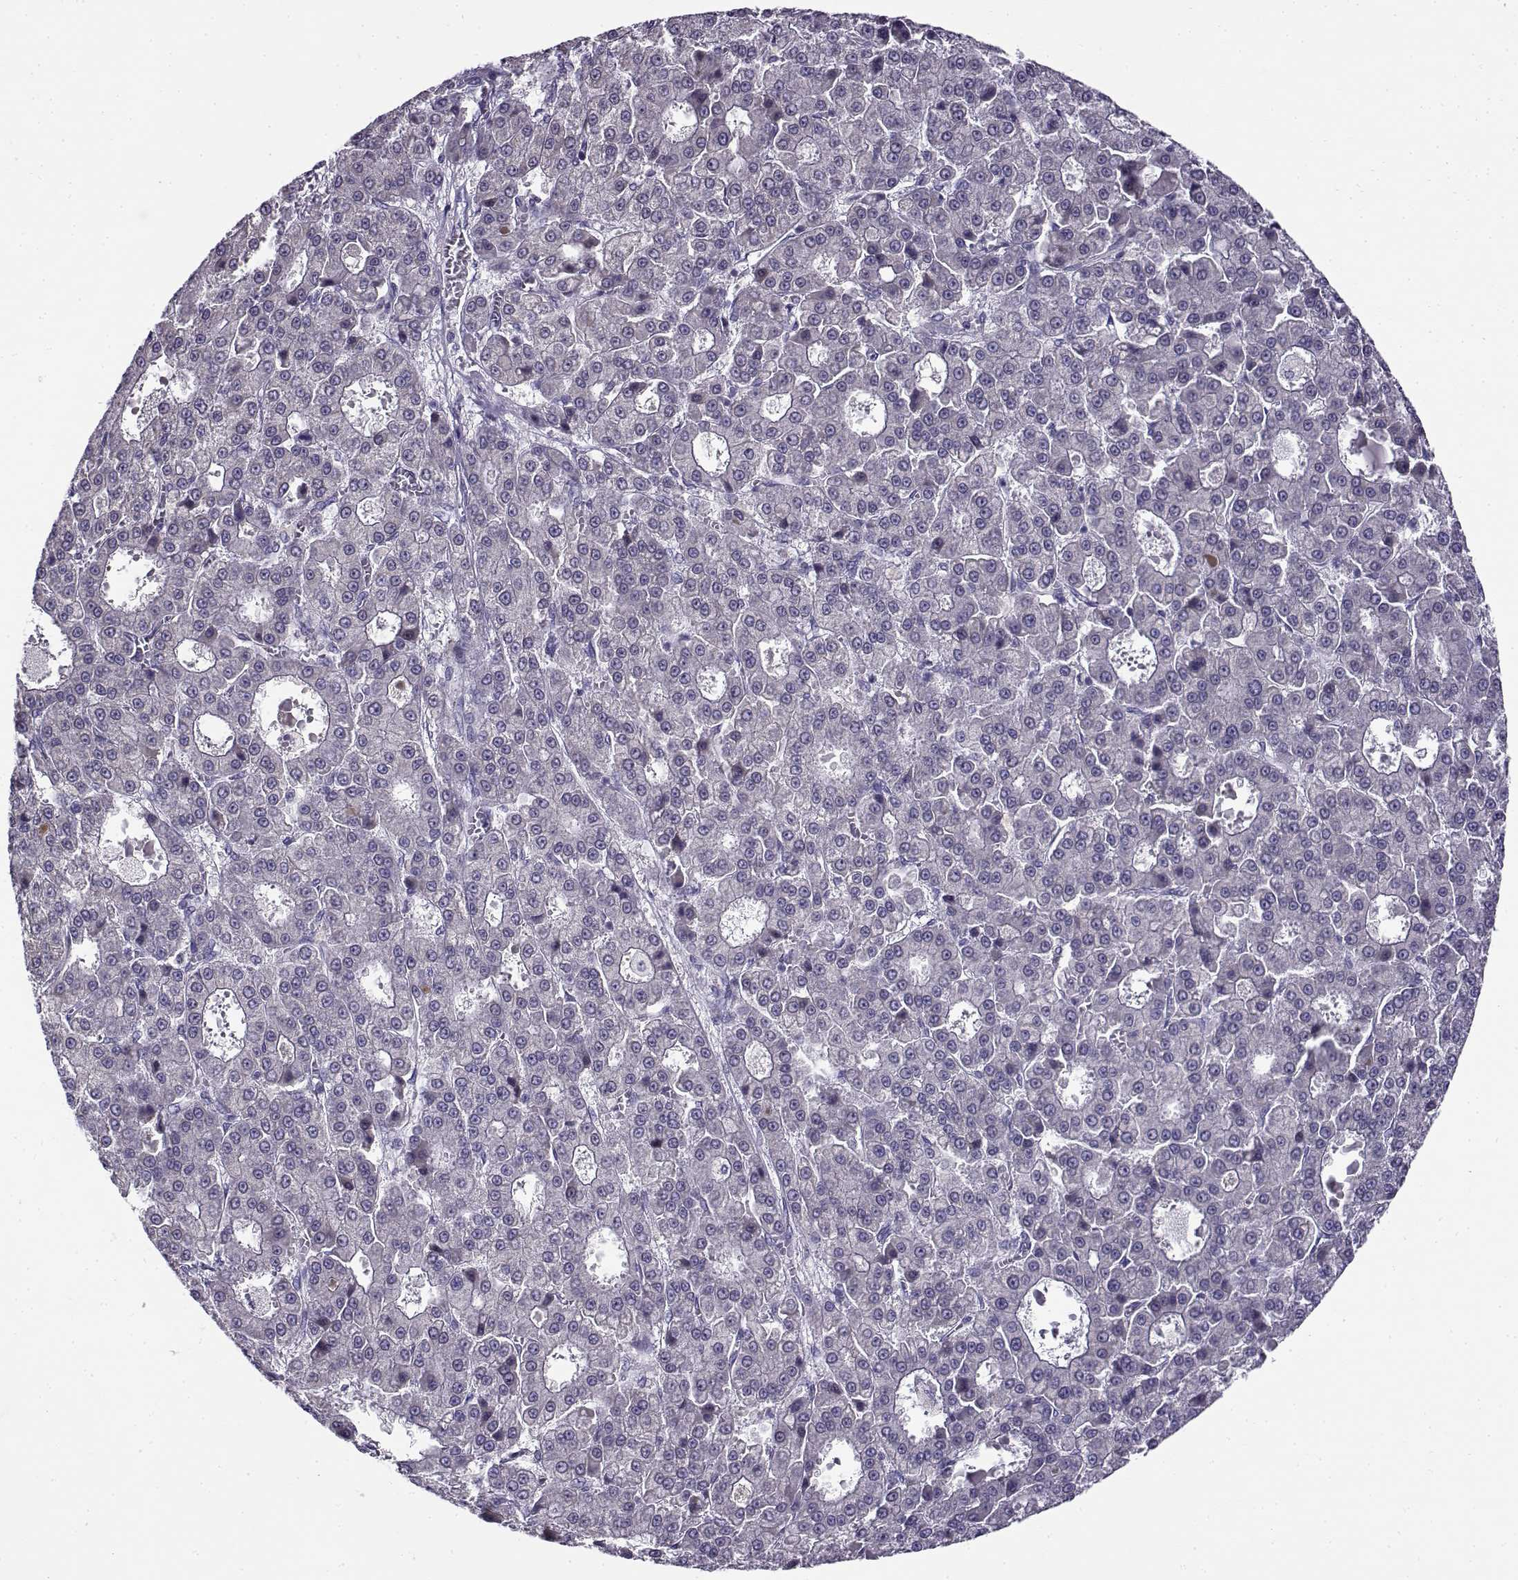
{"staining": {"intensity": "negative", "quantity": "none", "location": "none"}, "tissue": "liver cancer", "cell_type": "Tumor cells", "image_type": "cancer", "snomed": [{"axis": "morphology", "description": "Carcinoma, Hepatocellular, NOS"}, {"axis": "topography", "description": "Liver"}], "caption": "Immunohistochemistry (IHC) image of human hepatocellular carcinoma (liver) stained for a protein (brown), which demonstrates no staining in tumor cells. (DAB immunohistochemistry, high magnification).", "gene": "FEZF1", "patient": {"sex": "male", "age": 70}}